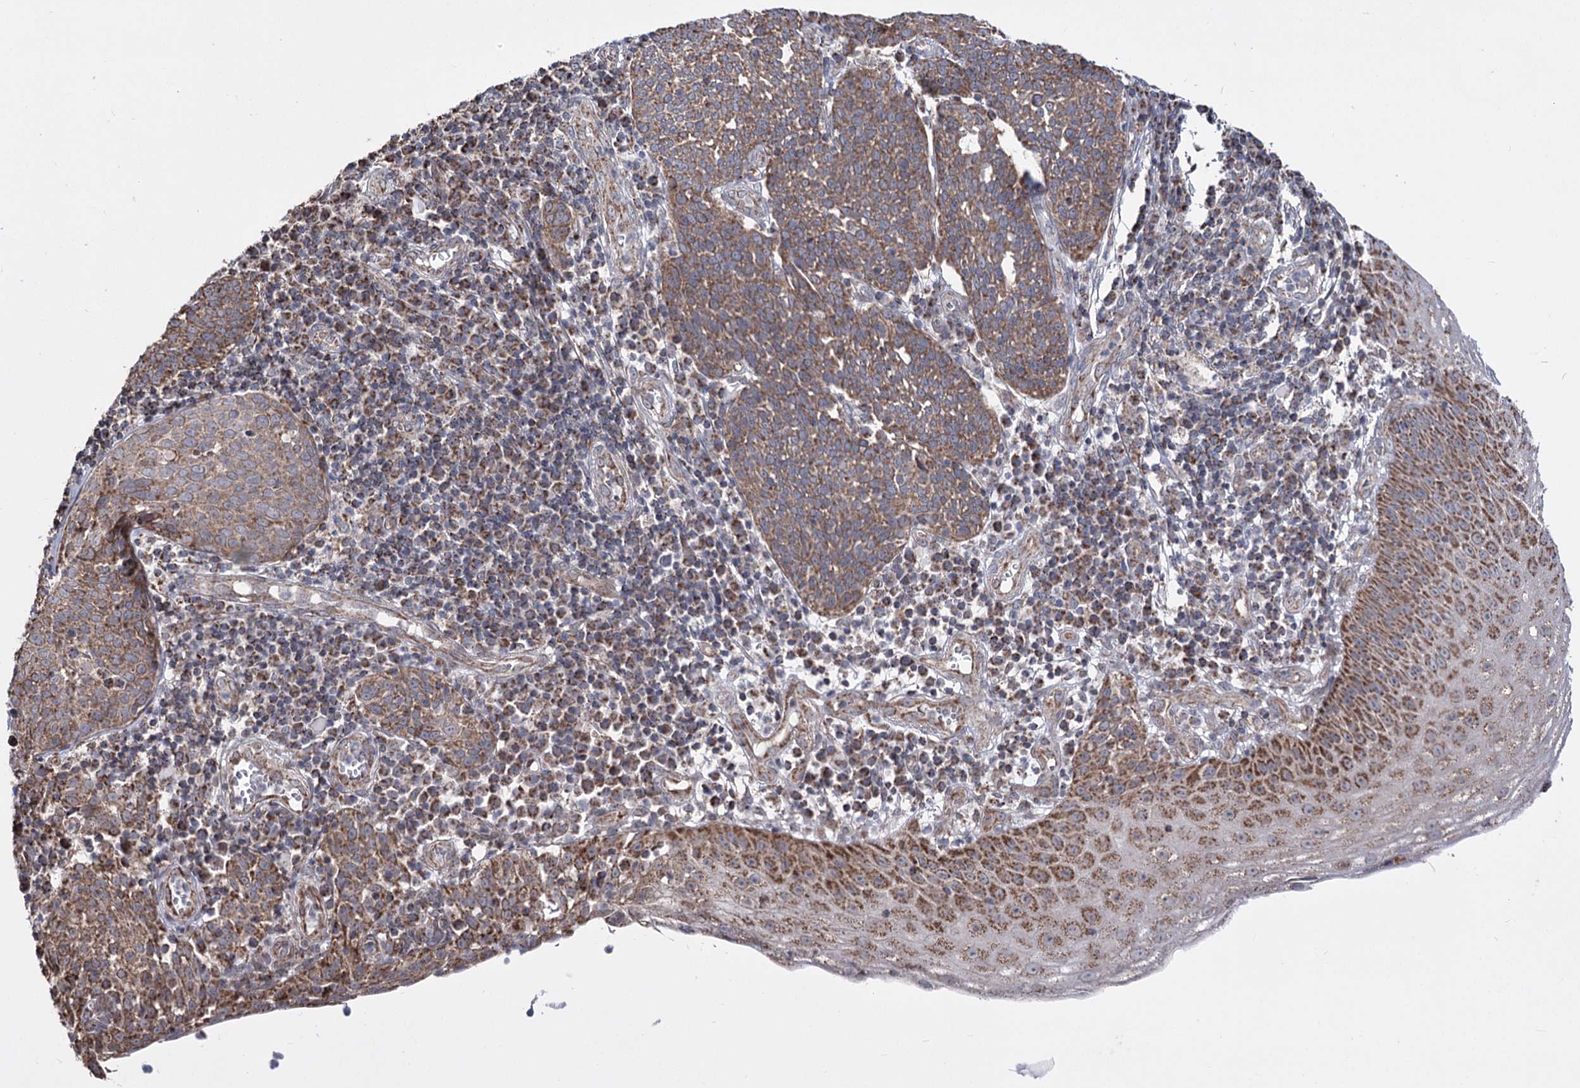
{"staining": {"intensity": "moderate", "quantity": ">75%", "location": "cytoplasmic/membranous"}, "tissue": "cervical cancer", "cell_type": "Tumor cells", "image_type": "cancer", "snomed": [{"axis": "morphology", "description": "Squamous cell carcinoma, NOS"}, {"axis": "topography", "description": "Cervix"}], "caption": "Human cervical squamous cell carcinoma stained with a brown dye displays moderate cytoplasmic/membranous positive positivity in about >75% of tumor cells.", "gene": "CREB3L4", "patient": {"sex": "female", "age": 34}}